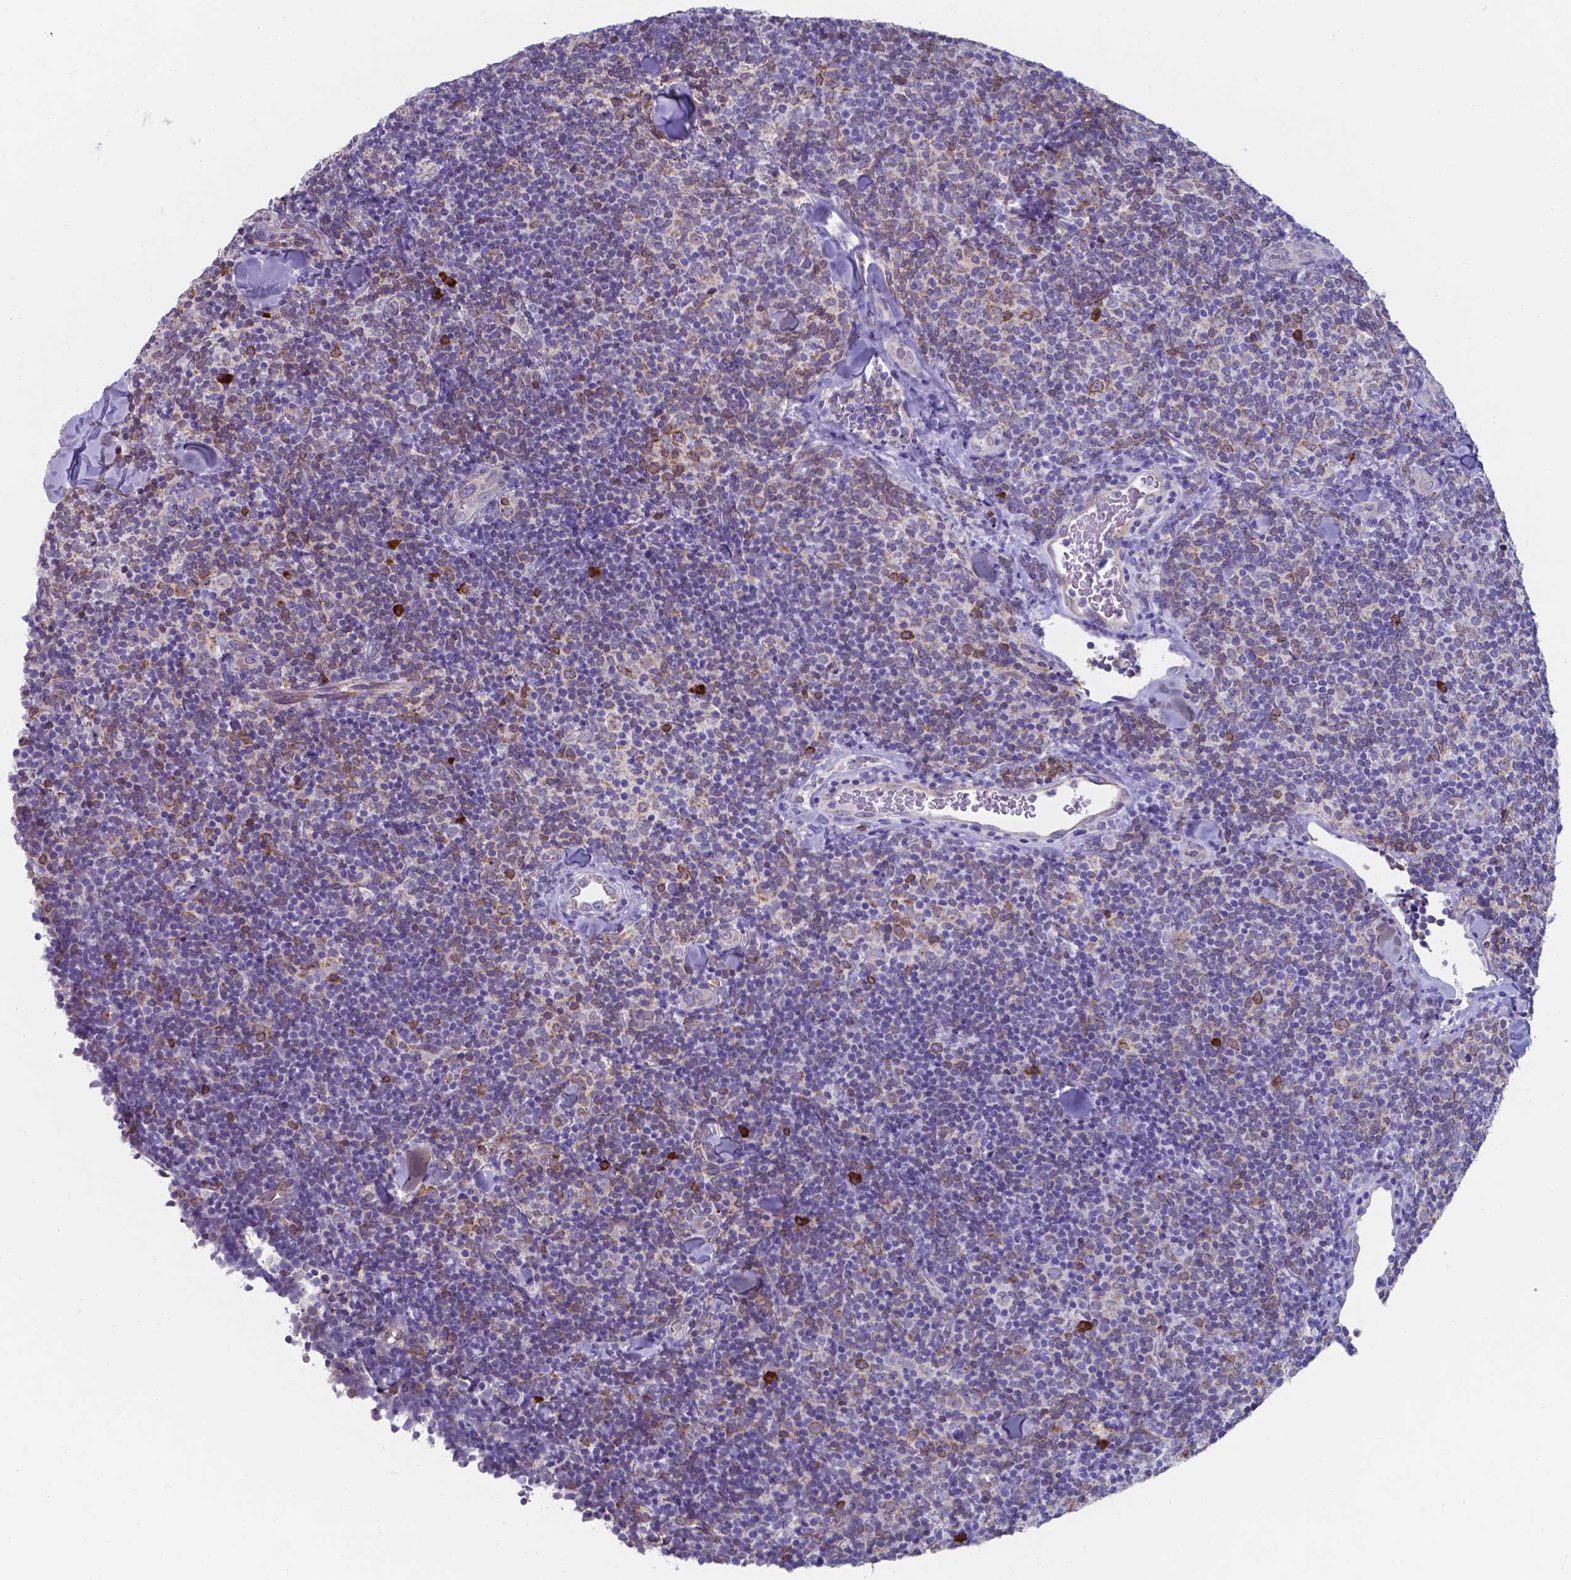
{"staining": {"intensity": "moderate", "quantity": "<25%", "location": "cytoplasmic/membranous"}, "tissue": "lymphoma", "cell_type": "Tumor cells", "image_type": "cancer", "snomed": [{"axis": "morphology", "description": "Malignant lymphoma, non-Hodgkin's type, Low grade"}, {"axis": "topography", "description": "Lymph node"}], "caption": "Immunohistochemical staining of human lymphoma exhibits moderate cytoplasmic/membranous protein expression in about <25% of tumor cells.", "gene": "UBE2J1", "patient": {"sex": "female", "age": 56}}